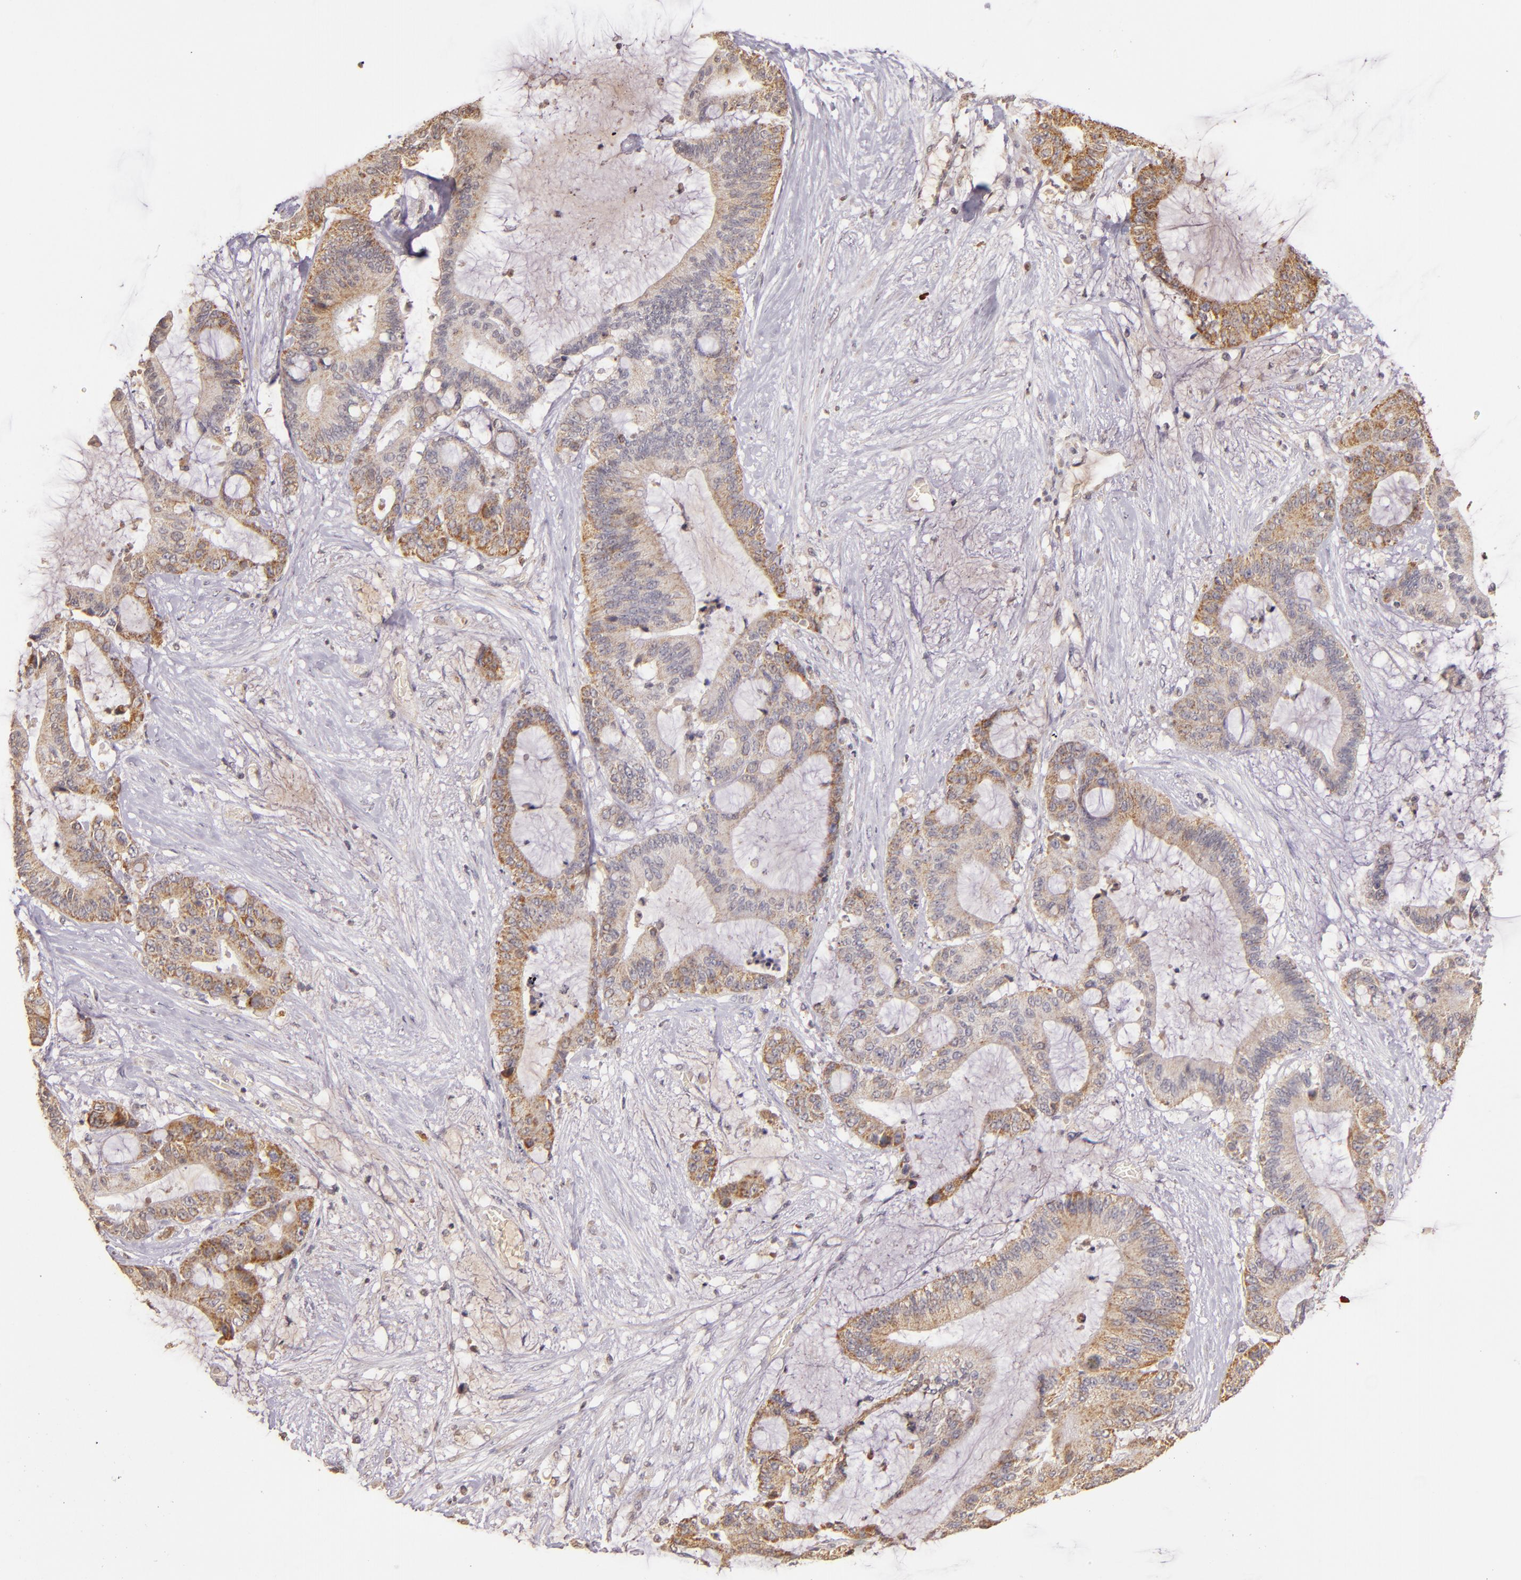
{"staining": {"intensity": "weak", "quantity": ">75%", "location": "cytoplasmic/membranous"}, "tissue": "liver cancer", "cell_type": "Tumor cells", "image_type": "cancer", "snomed": [{"axis": "morphology", "description": "Cholangiocarcinoma"}, {"axis": "topography", "description": "Liver"}], "caption": "Weak cytoplasmic/membranous protein staining is identified in about >75% of tumor cells in liver cholangiocarcinoma. (DAB = brown stain, brightfield microscopy at high magnification).", "gene": "ABL1", "patient": {"sex": "female", "age": 73}}